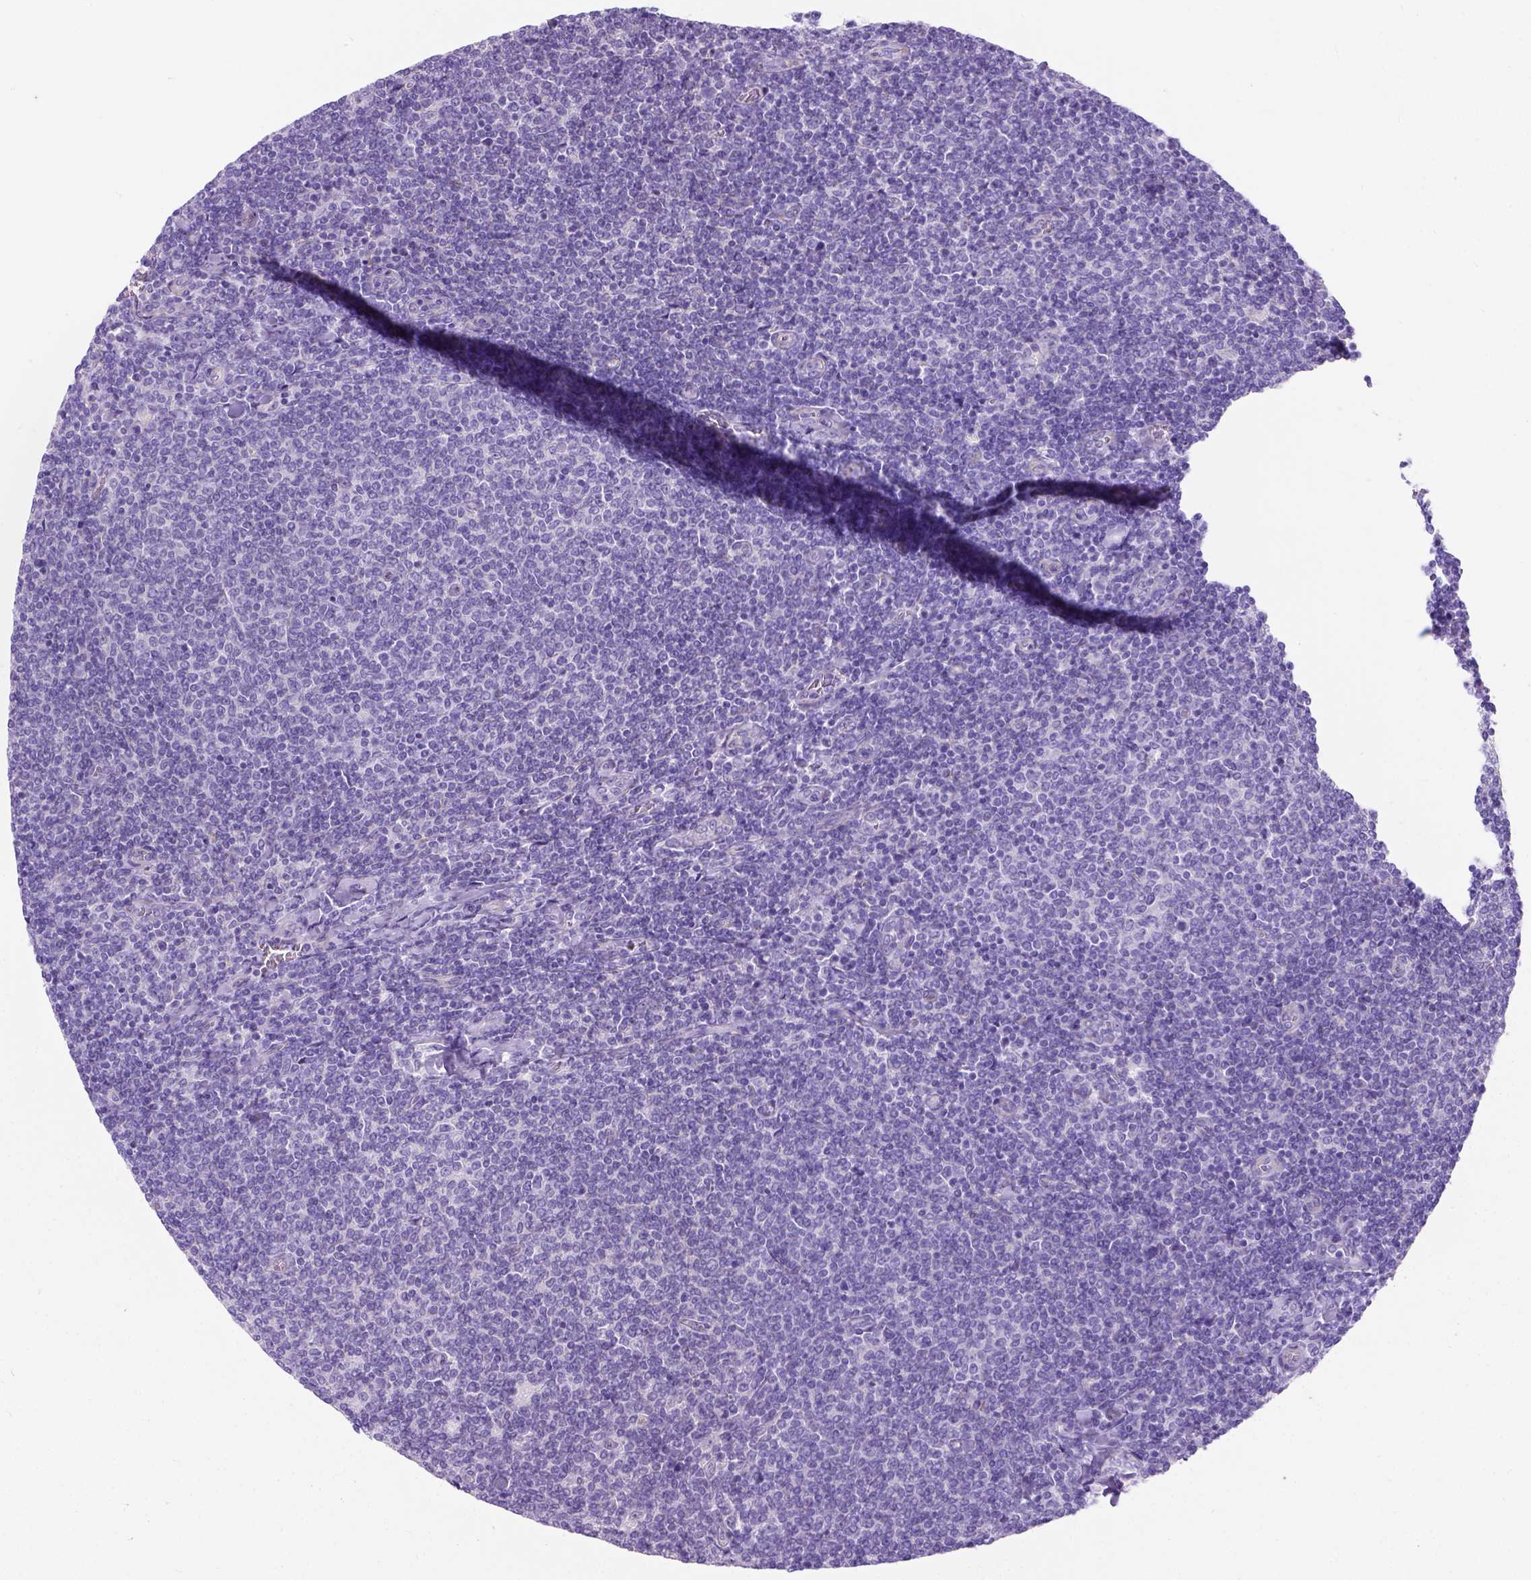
{"staining": {"intensity": "negative", "quantity": "none", "location": "none"}, "tissue": "lymphoma", "cell_type": "Tumor cells", "image_type": "cancer", "snomed": [{"axis": "morphology", "description": "Malignant lymphoma, non-Hodgkin's type, Low grade"}, {"axis": "topography", "description": "Lymph node"}], "caption": "Immunohistochemistry (IHC) image of neoplastic tissue: human lymphoma stained with DAB exhibits no significant protein positivity in tumor cells. (DAB (3,3'-diaminobenzidine) immunohistochemistry with hematoxylin counter stain).", "gene": "MYH15", "patient": {"sex": "male", "age": 52}}